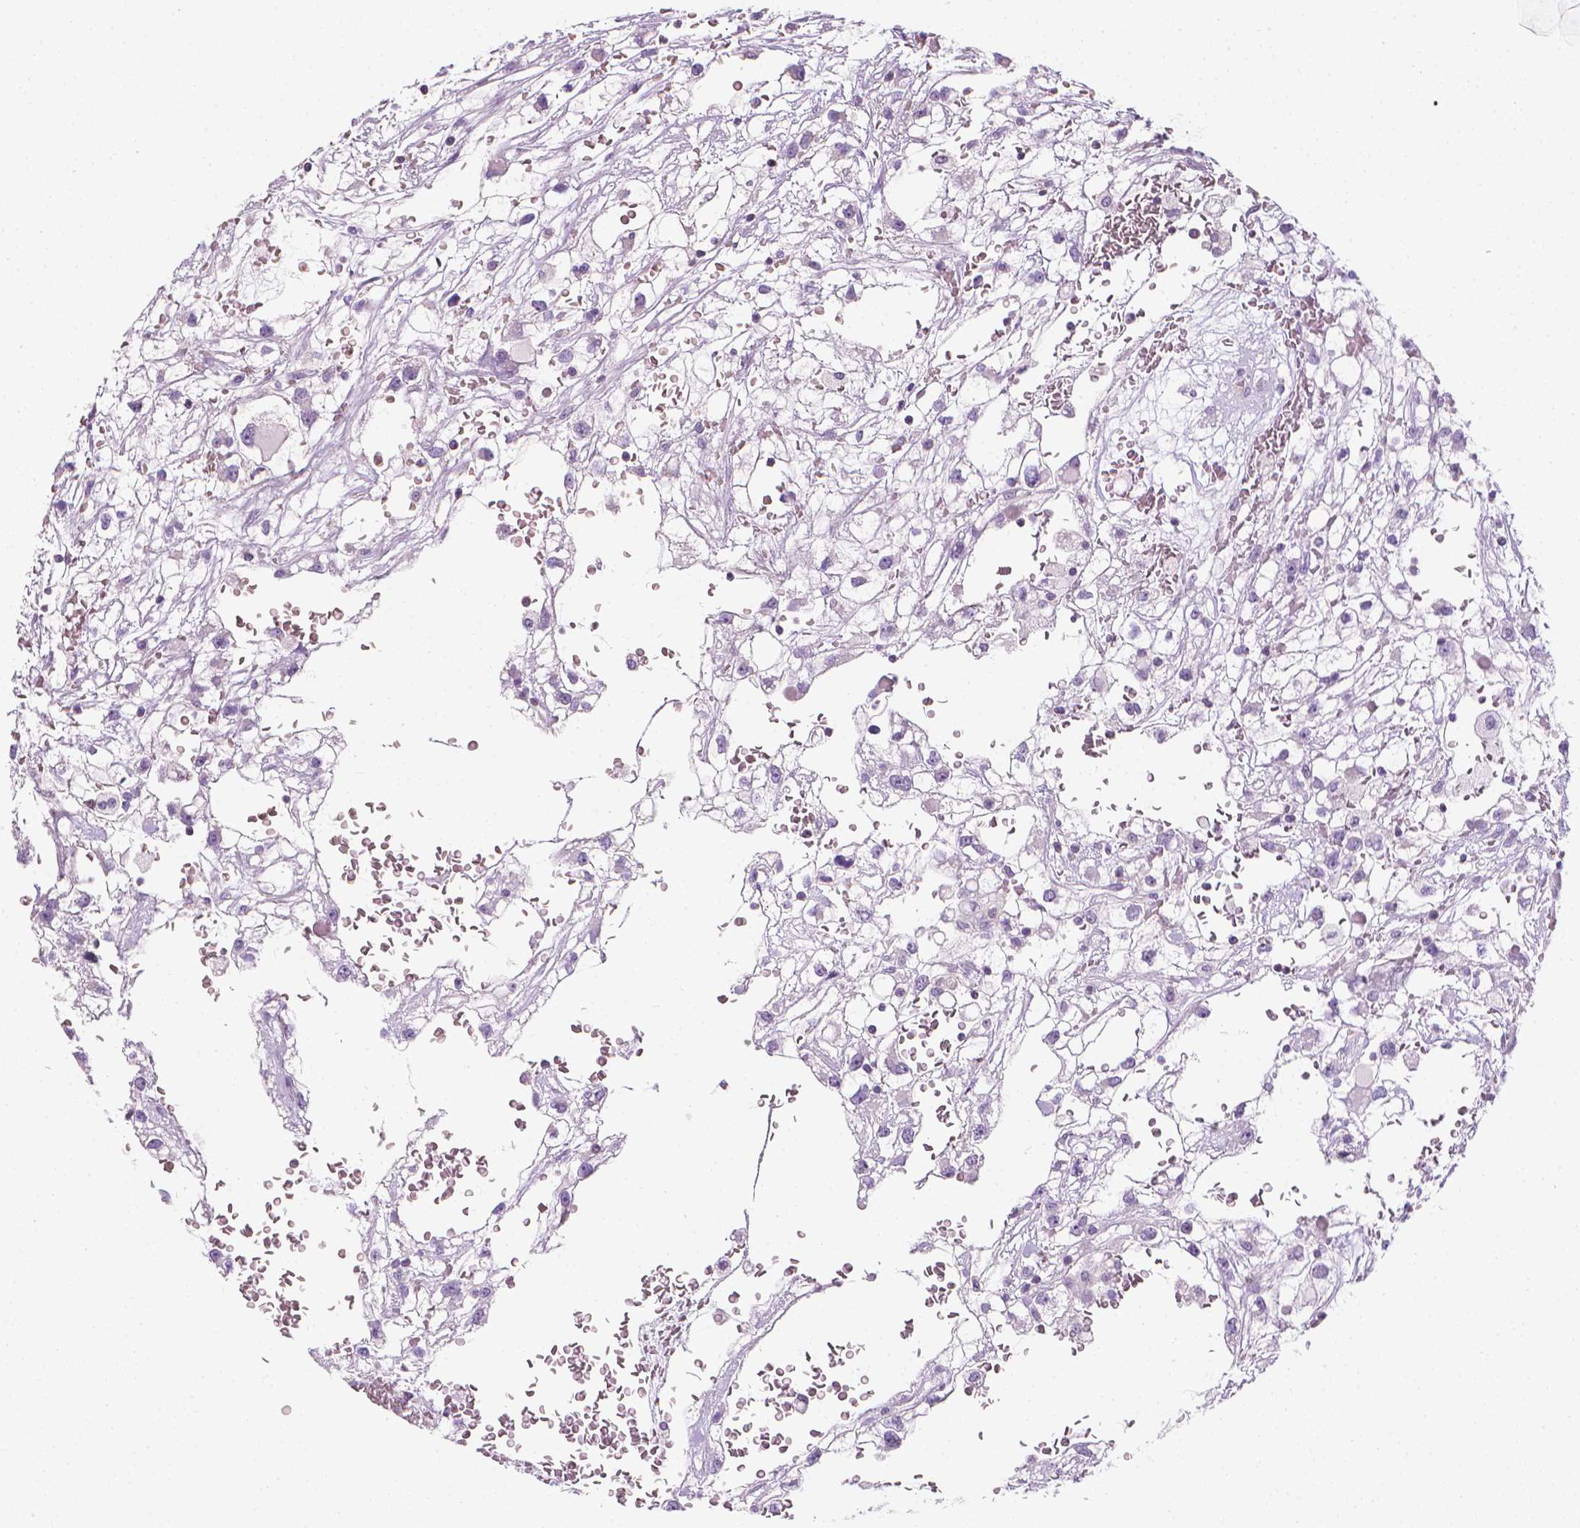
{"staining": {"intensity": "negative", "quantity": "none", "location": "none"}, "tissue": "renal cancer", "cell_type": "Tumor cells", "image_type": "cancer", "snomed": [{"axis": "morphology", "description": "Adenocarcinoma, NOS"}, {"axis": "topography", "description": "Kidney"}], "caption": "Adenocarcinoma (renal) was stained to show a protein in brown. There is no significant expression in tumor cells.", "gene": "DCAF8L1", "patient": {"sex": "male", "age": 59}}